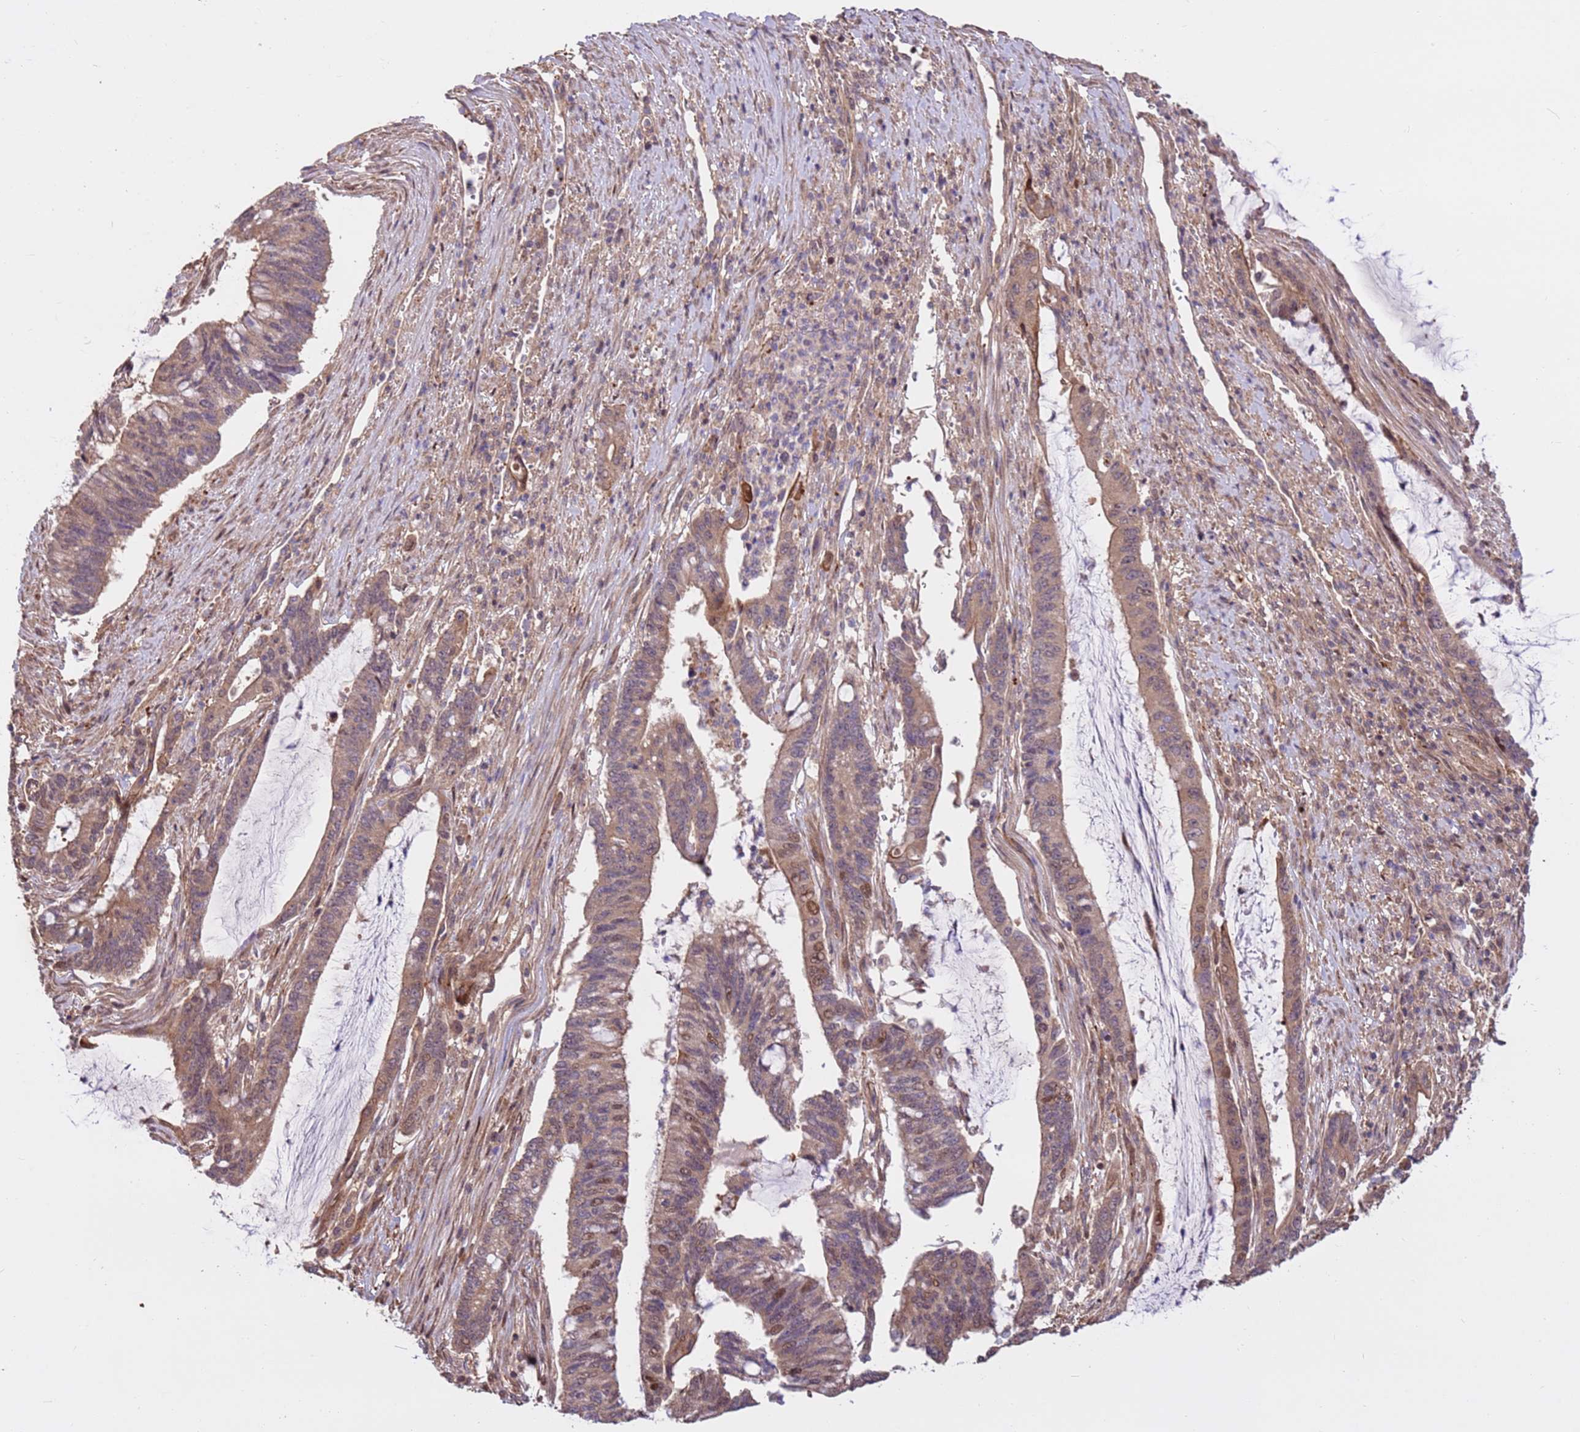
{"staining": {"intensity": "weak", "quantity": ">75%", "location": "cytoplasmic/membranous,nuclear"}, "tissue": "pancreatic cancer", "cell_type": "Tumor cells", "image_type": "cancer", "snomed": [{"axis": "morphology", "description": "Adenocarcinoma, NOS"}, {"axis": "topography", "description": "Pancreas"}], "caption": "Weak cytoplasmic/membranous and nuclear protein staining is appreciated in approximately >75% of tumor cells in adenocarcinoma (pancreatic).", "gene": "CCDC112", "patient": {"sex": "female", "age": 50}}